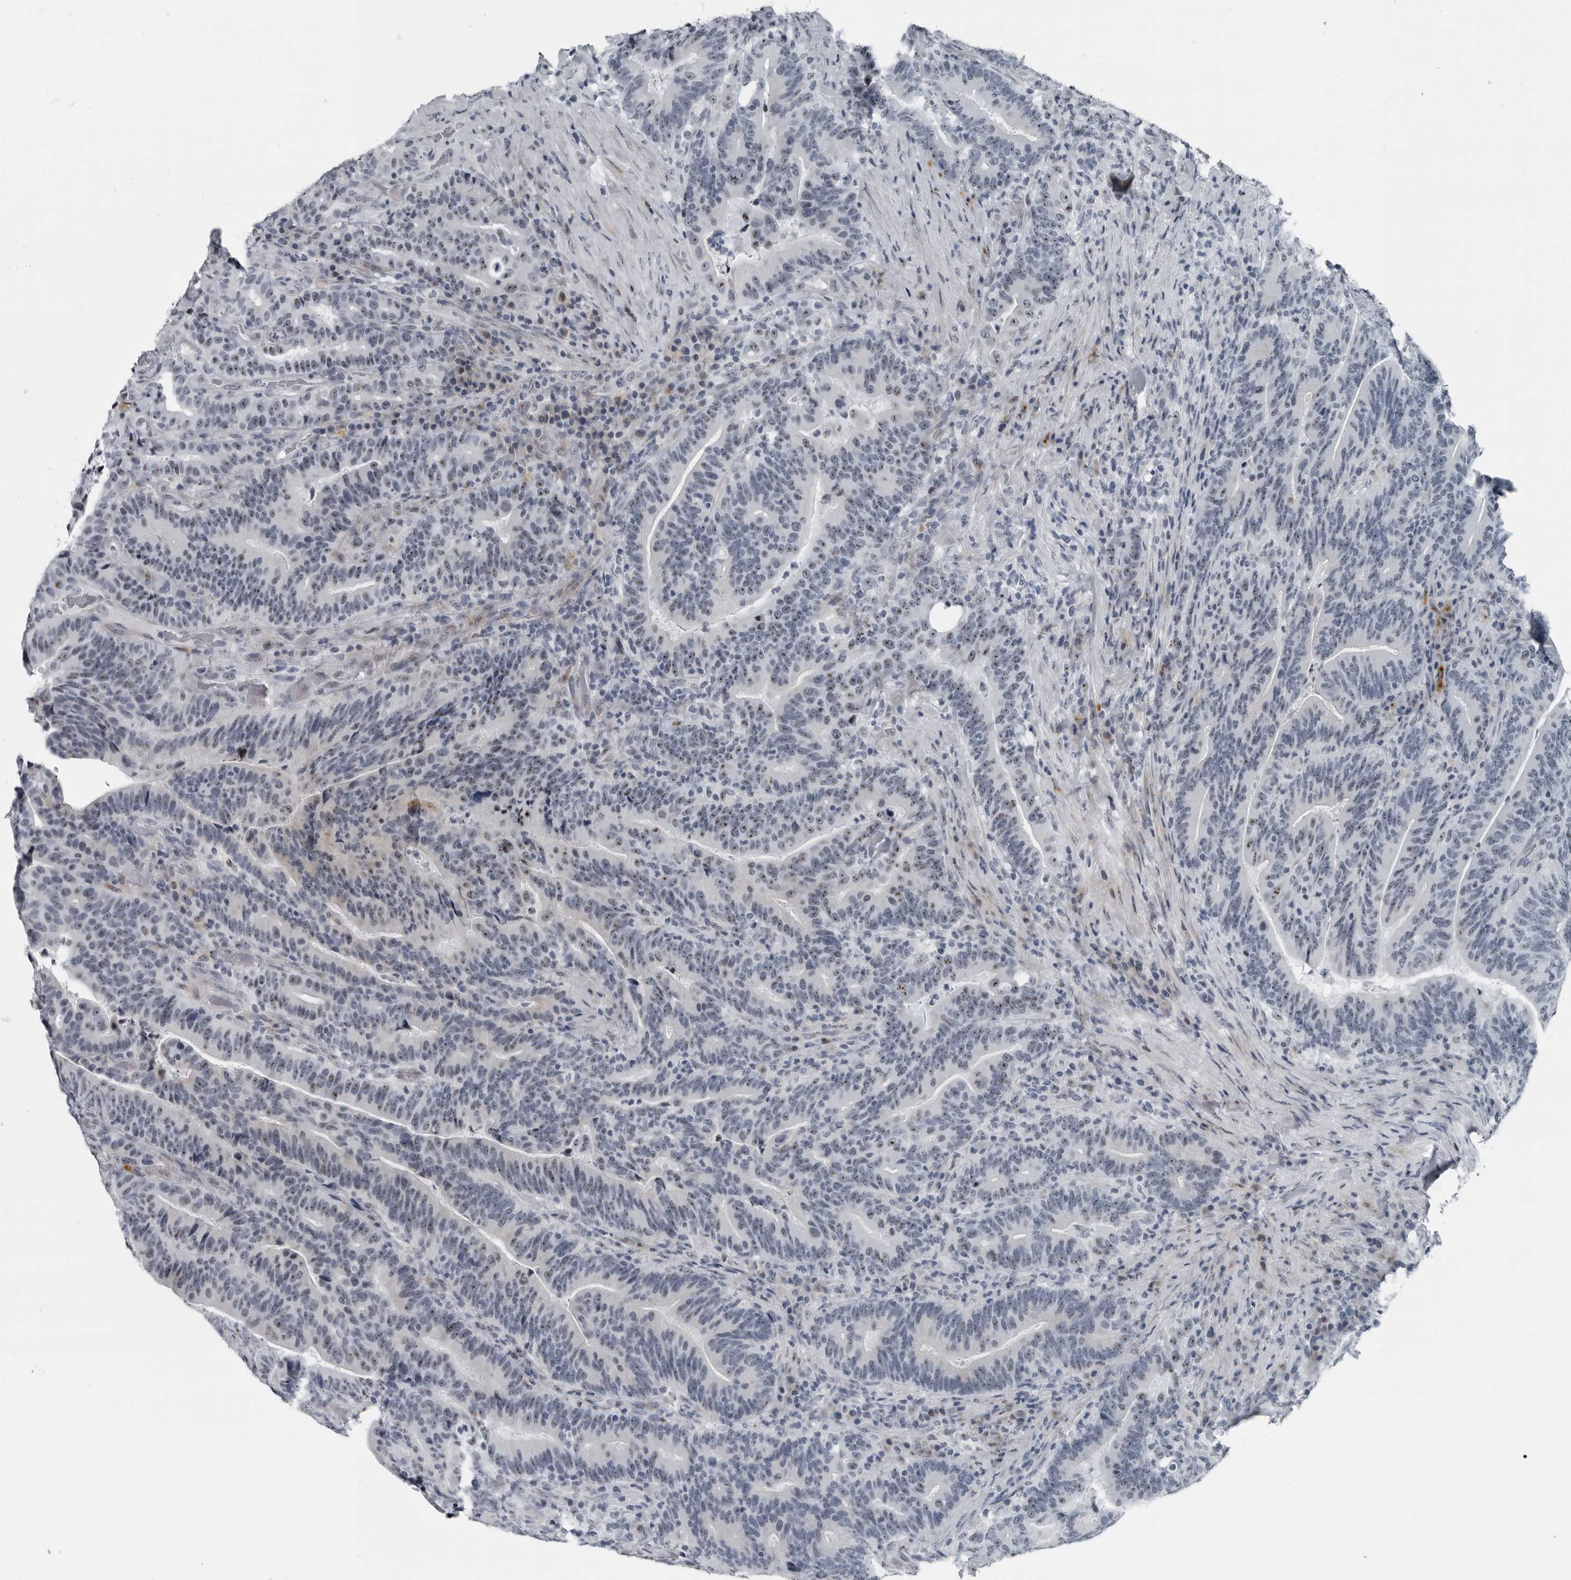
{"staining": {"intensity": "moderate", "quantity": "25%-75%", "location": "nuclear"}, "tissue": "colorectal cancer", "cell_type": "Tumor cells", "image_type": "cancer", "snomed": [{"axis": "morphology", "description": "Adenocarcinoma, NOS"}, {"axis": "topography", "description": "Colon"}], "caption": "Immunohistochemical staining of colorectal cancer demonstrates medium levels of moderate nuclear staining in about 25%-75% of tumor cells.", "gene": "PDCD11", "patient": {"sex": "female", "age": 66}}